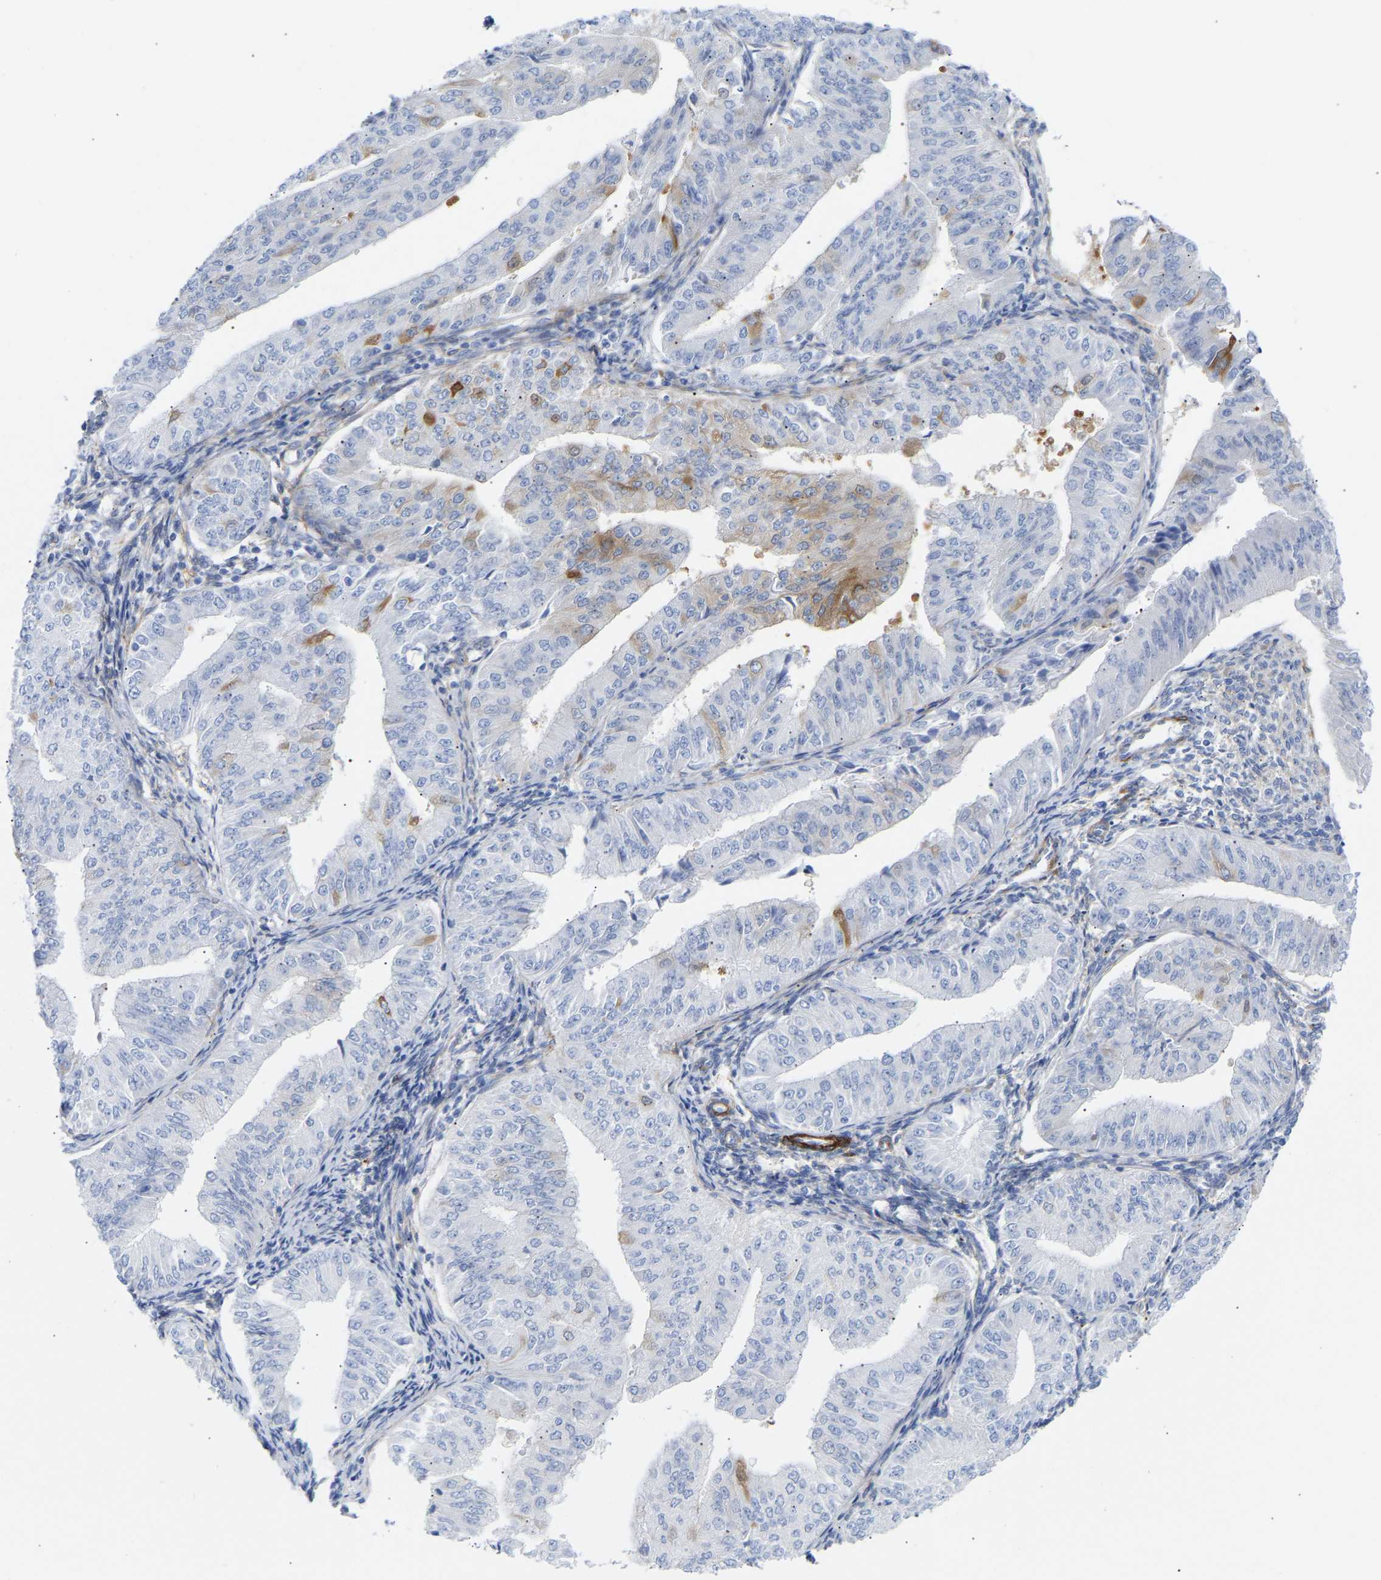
{"staining": {"intensity": "moderate", "quantity": "<25%", "location": "cytoplasmic/membranous"}, "tissue": "endometrial cancer", "cell_type": "Tumor cells", "image_type": "cancer", "snomed": [{"axis": "morphology", "description": "Normal tissue, NOS"}, {"axis": "morphology", "description": "Adenocarcinoma, NOS"}, {"axis": "topography", "description": "Endometrium"}], "caption": "DAB (3,3'-diaminobenzidine) immunohistochemical staining of adenocarcinoma (endometrial) shows moderate cytoplasmic/membranous protein staining in approximately <25% of tumor cells.", "gene": "AMPH", "patient": {"sex": "female", "age": 53}}